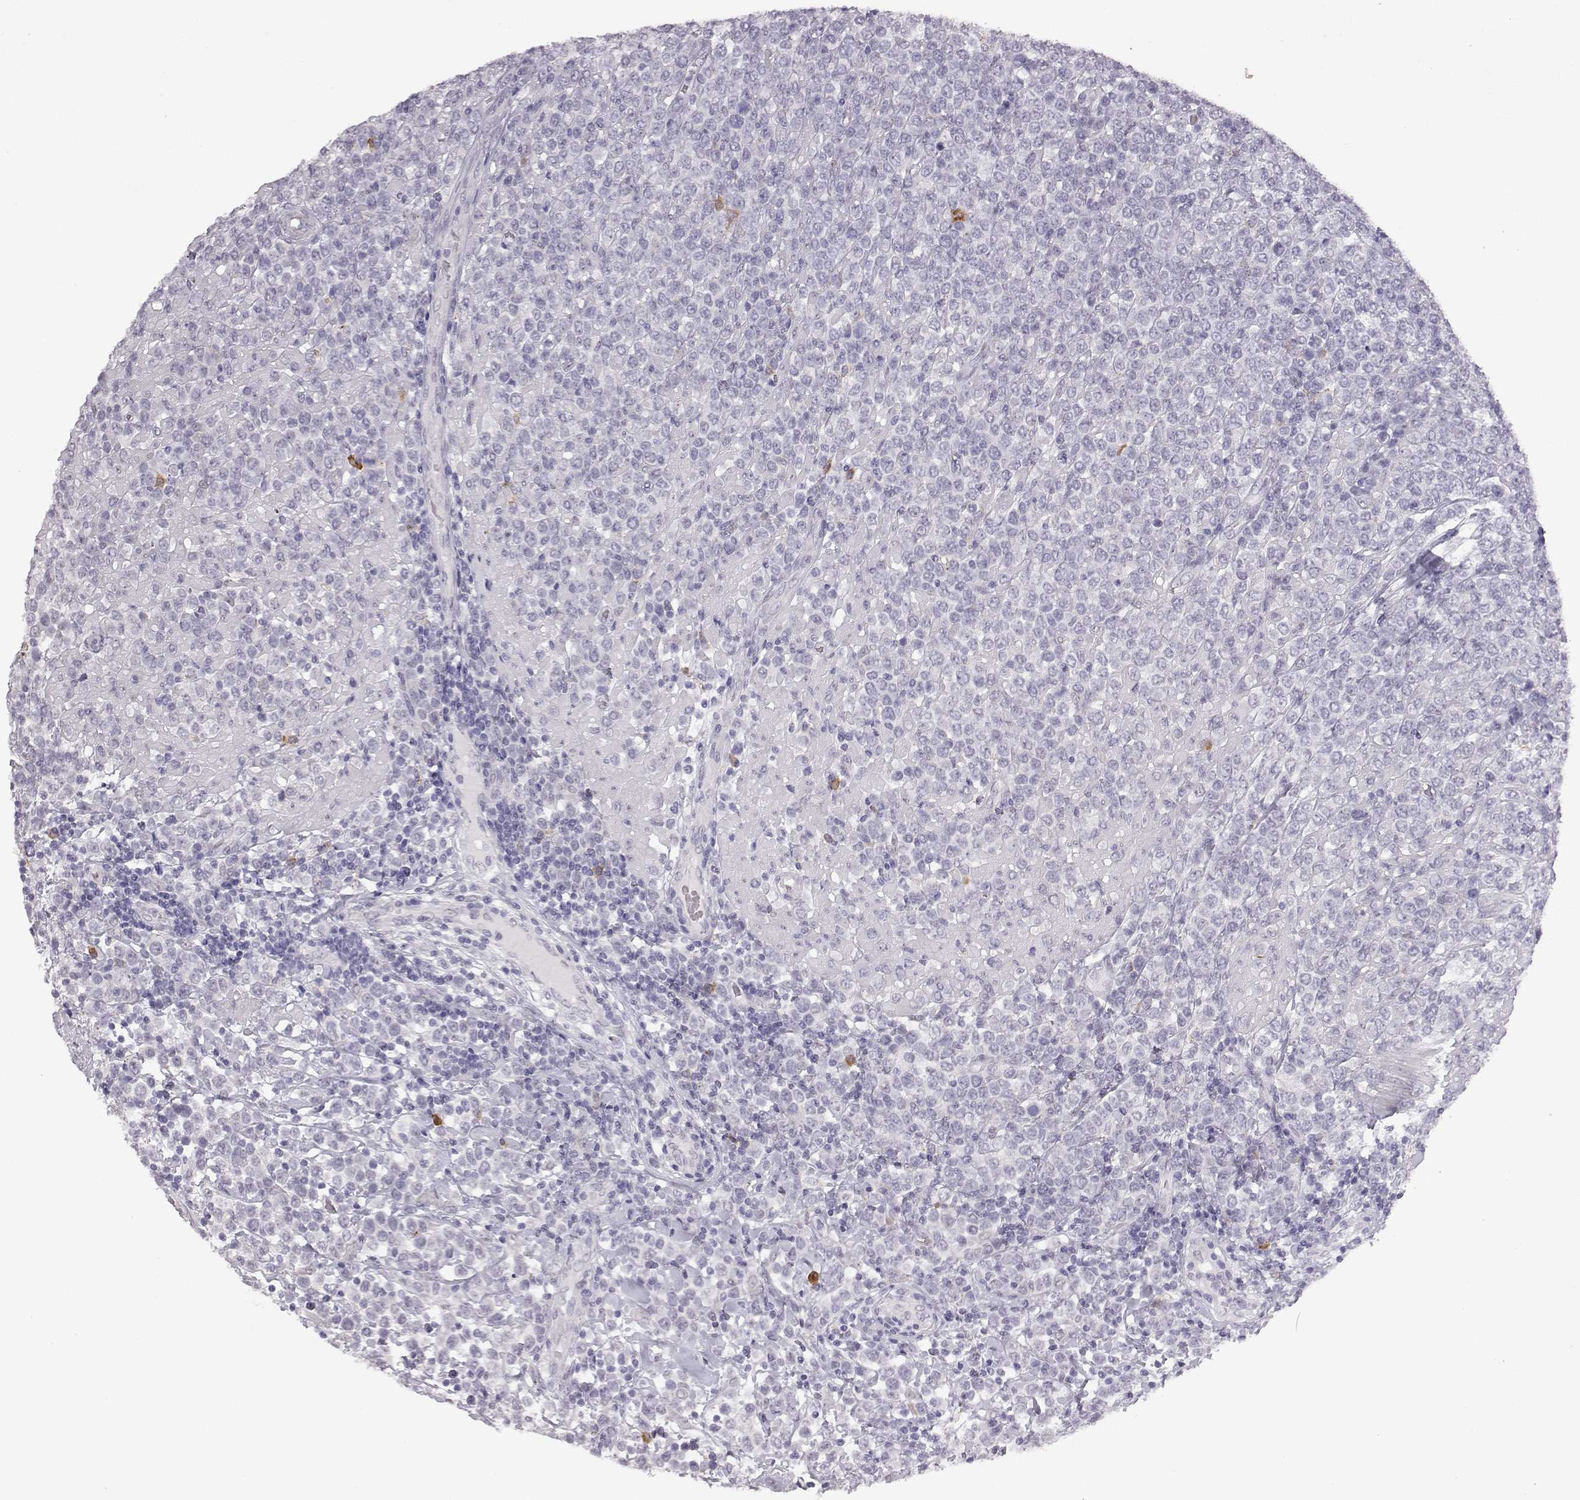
{"staining": {"intensity": "negative", "quantity": "none", "location": "none"}, "tissue": "lymphoma", "cell_type": "Tumor cells", "image_type": "cancer", "snomed": [{"axis": "morphology", "description": "Malignant lymphoma, non-Hodgkin's type, High grade"}, {"axis": "topography", "description": "Soft tissue"}], "caption": "Immunohistochemistry (IHC) micrograph of human high-grade malignant lymphoma, non-Hodgkin's type stained for a protein (brown), which exhibits no staining in tumor cells.", "gene": "VGF", "patient": {"sex": "female", "age": 56}}